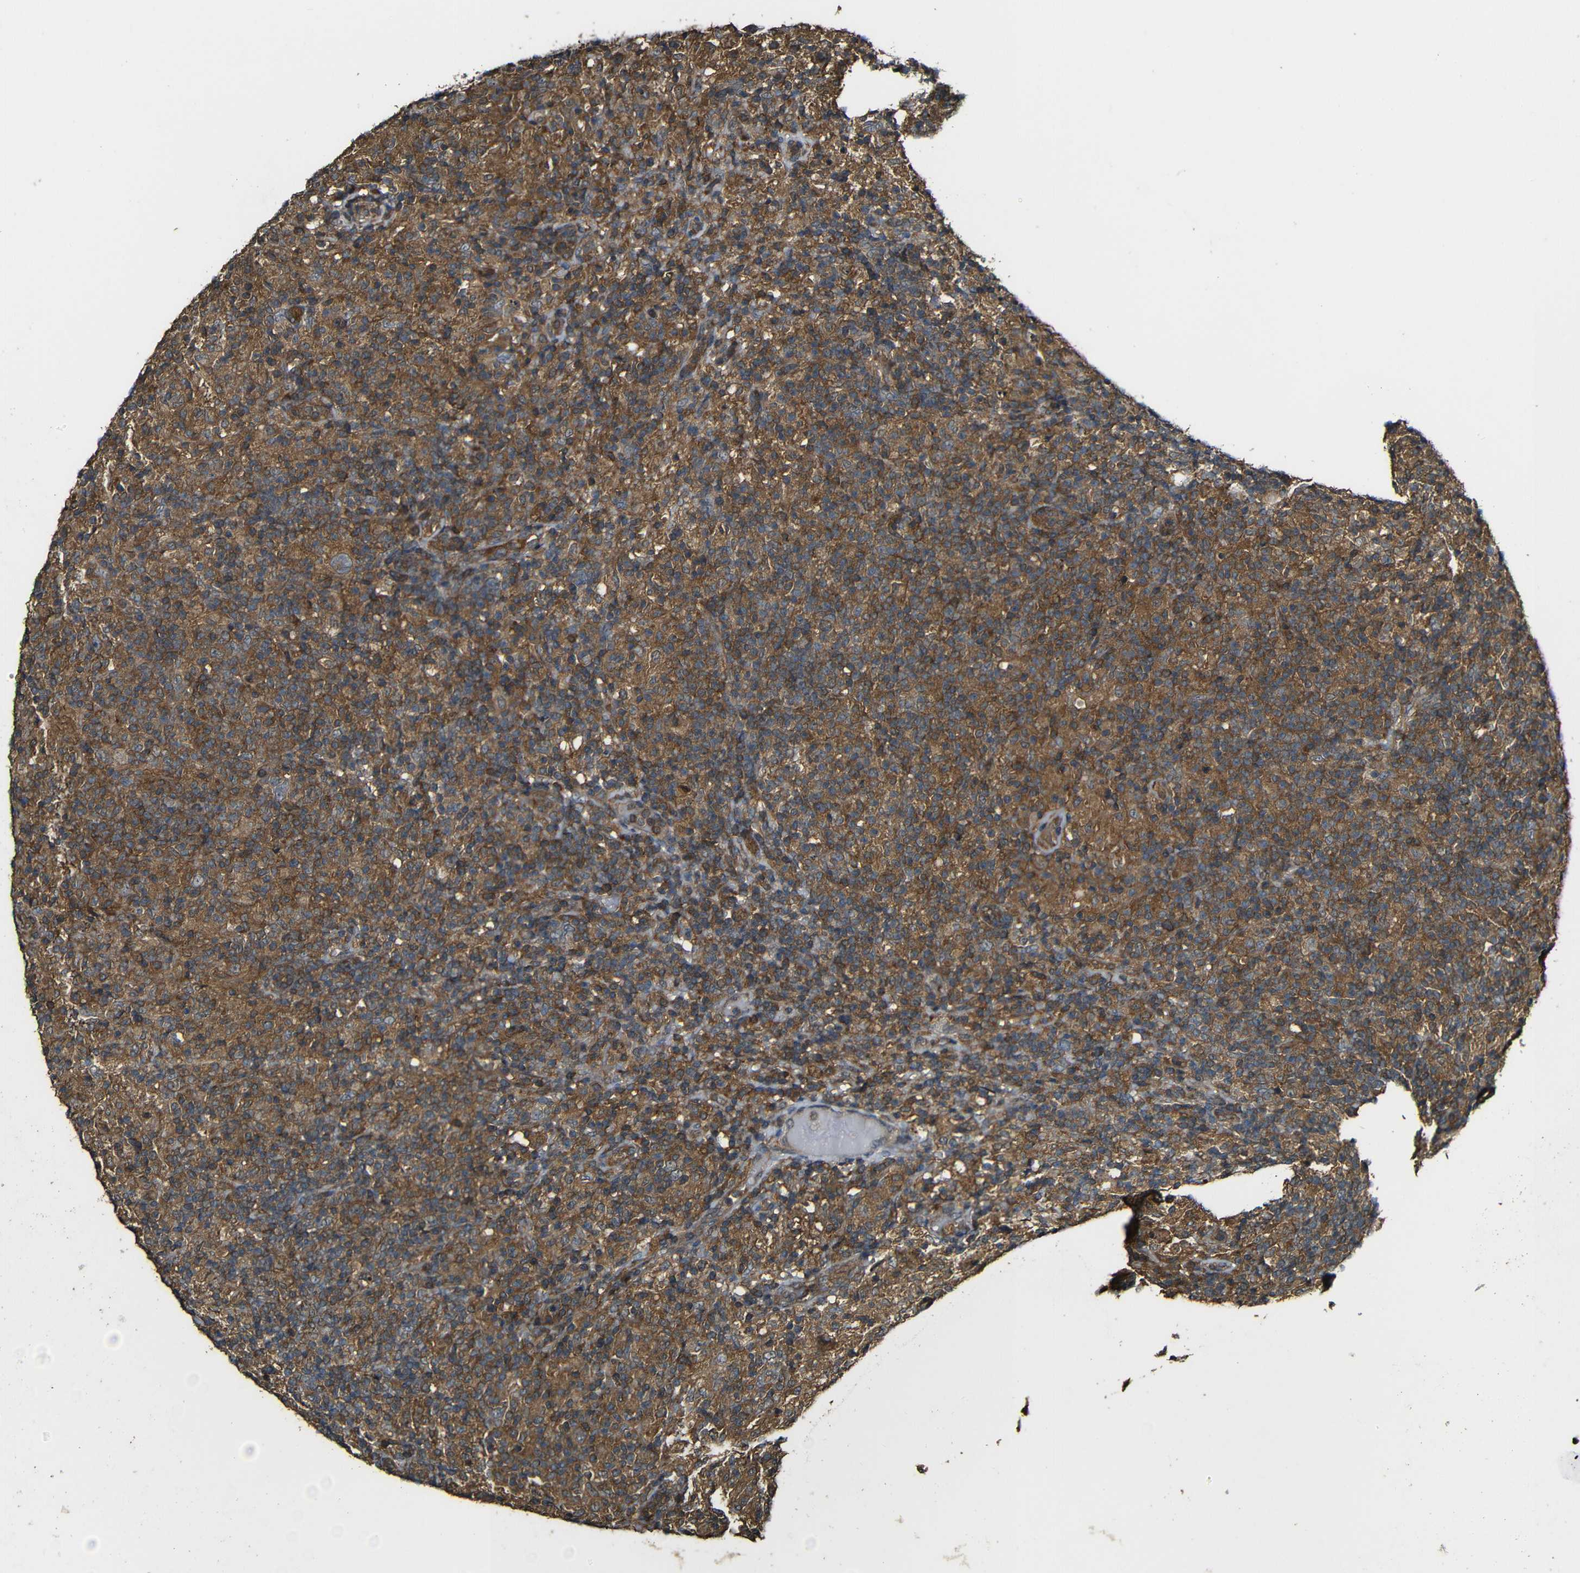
{"staining": {"intensity": "strong", "quantity": ">75%", "location": "cytoplasmic/membranous"}, "tissue": "lymphoma", "cell_type": "Tumor cells", "image_type": "cancer", "snomed": [{"axis": "morphology", "description": "Hodgkin's disease, NOS"}, {"axis": "topography", "description": "Lymph node"}], "caption": "A brown stain highlights strong cytoplasmic/membranous staining of a protein in Hodgkin's disease tumor cells.", "gene": "CASP8", "patient": {"sex": "male", "age": 70}}